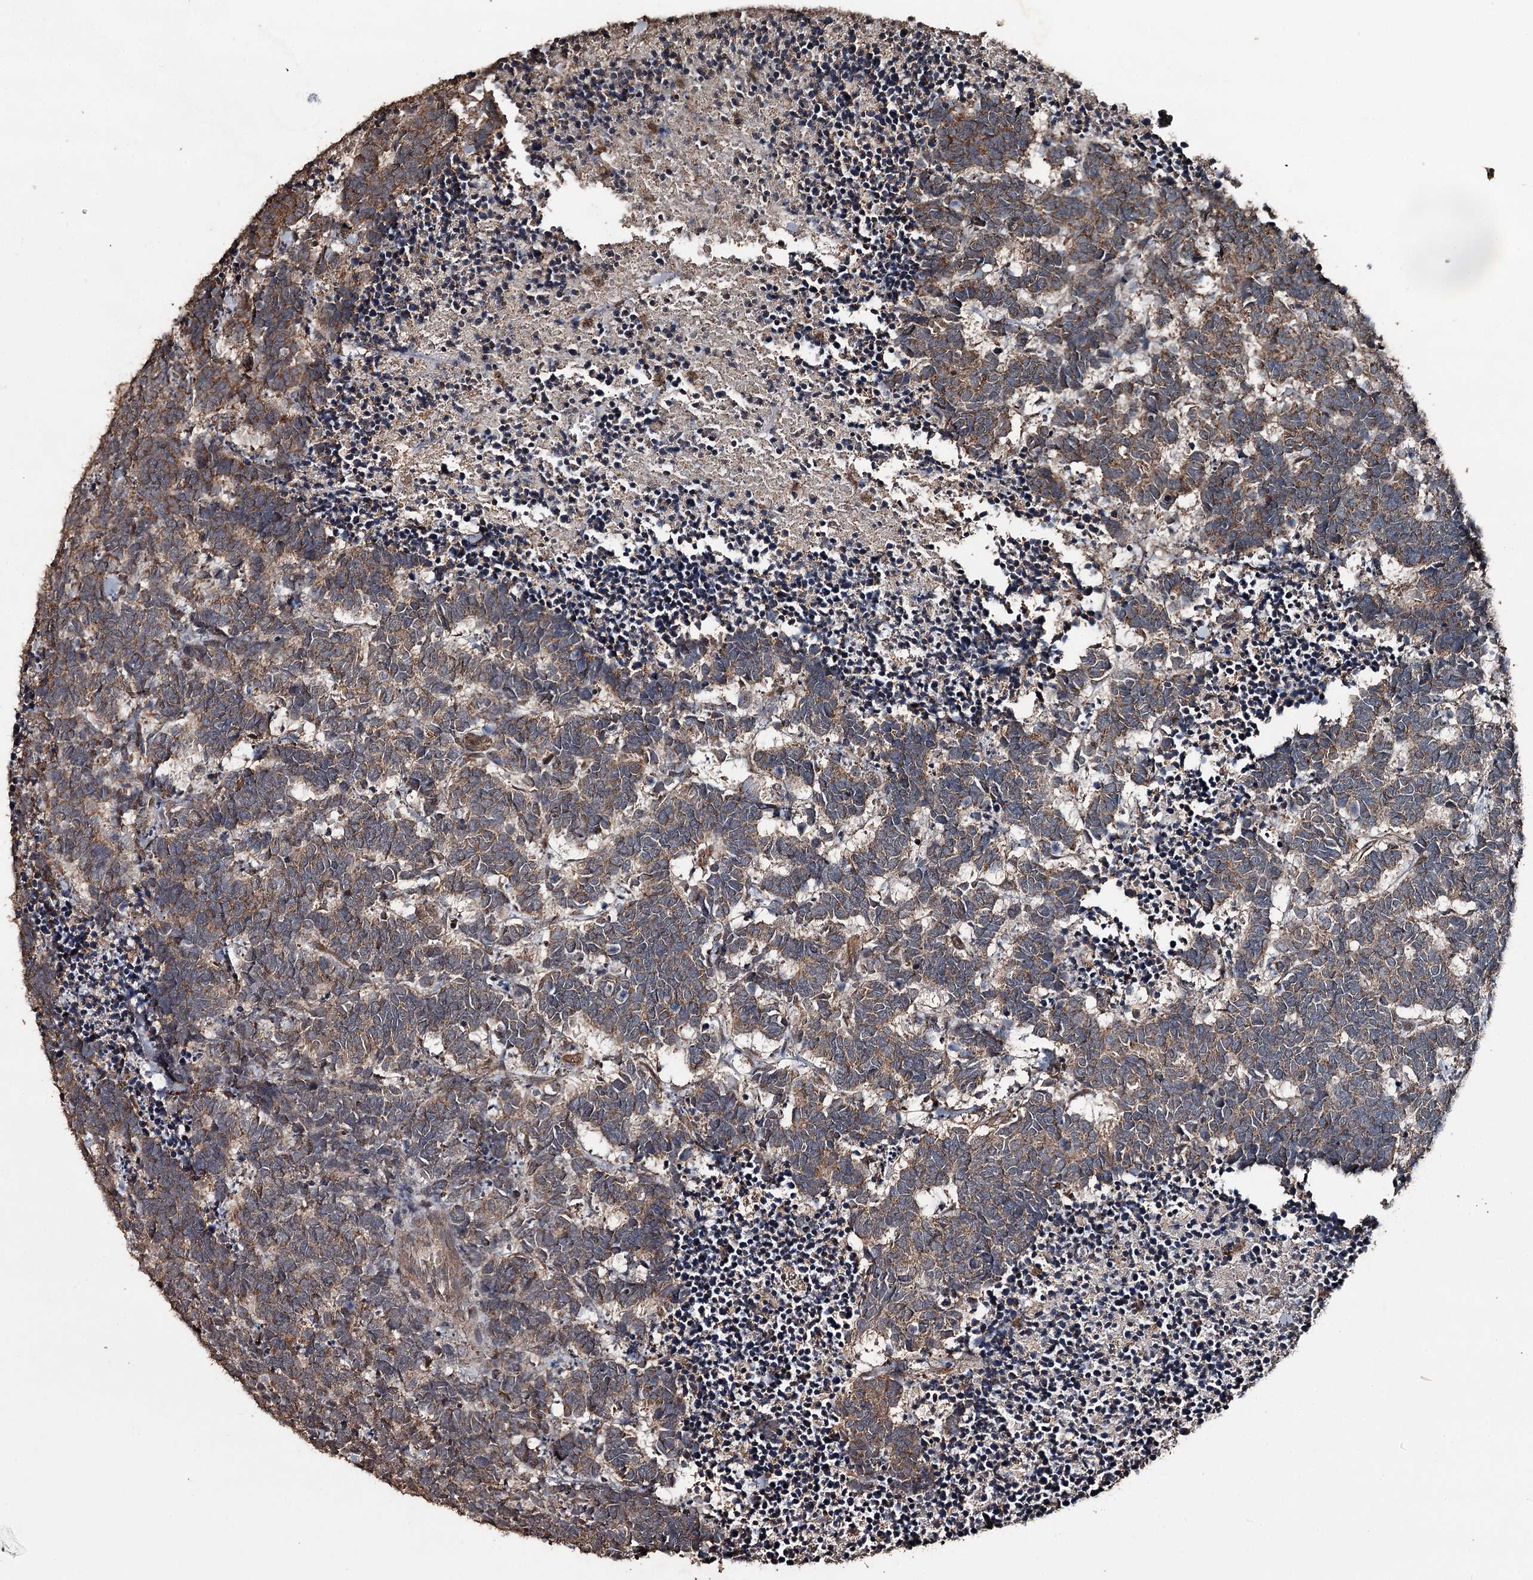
{"staining": {"intensity": "moderate", "quantity": ">75%", "location": "cytoplasmic/membranous"}, "tissue": "carcinoid", "cell_type": "Tumor cells", "image_type": "cancer", "snomed": [{"axis": "morphology", "description": "Carcinoma, NOS"}, {"axis": "morphology", "description": "Carcinoid, malignant, NOS"}, {"axis": "topography", "description": "Urinary bladder"}], "caption": "IHC micrograph of carcinoid (malignant) stained for a protein (brown), which exhibits medium levels of moderate cytoplasmic/membranous expression in approximately >75% of tumor cells.", "gene": "WIPI1", "patient": {"sex": "male", "age": 57}}